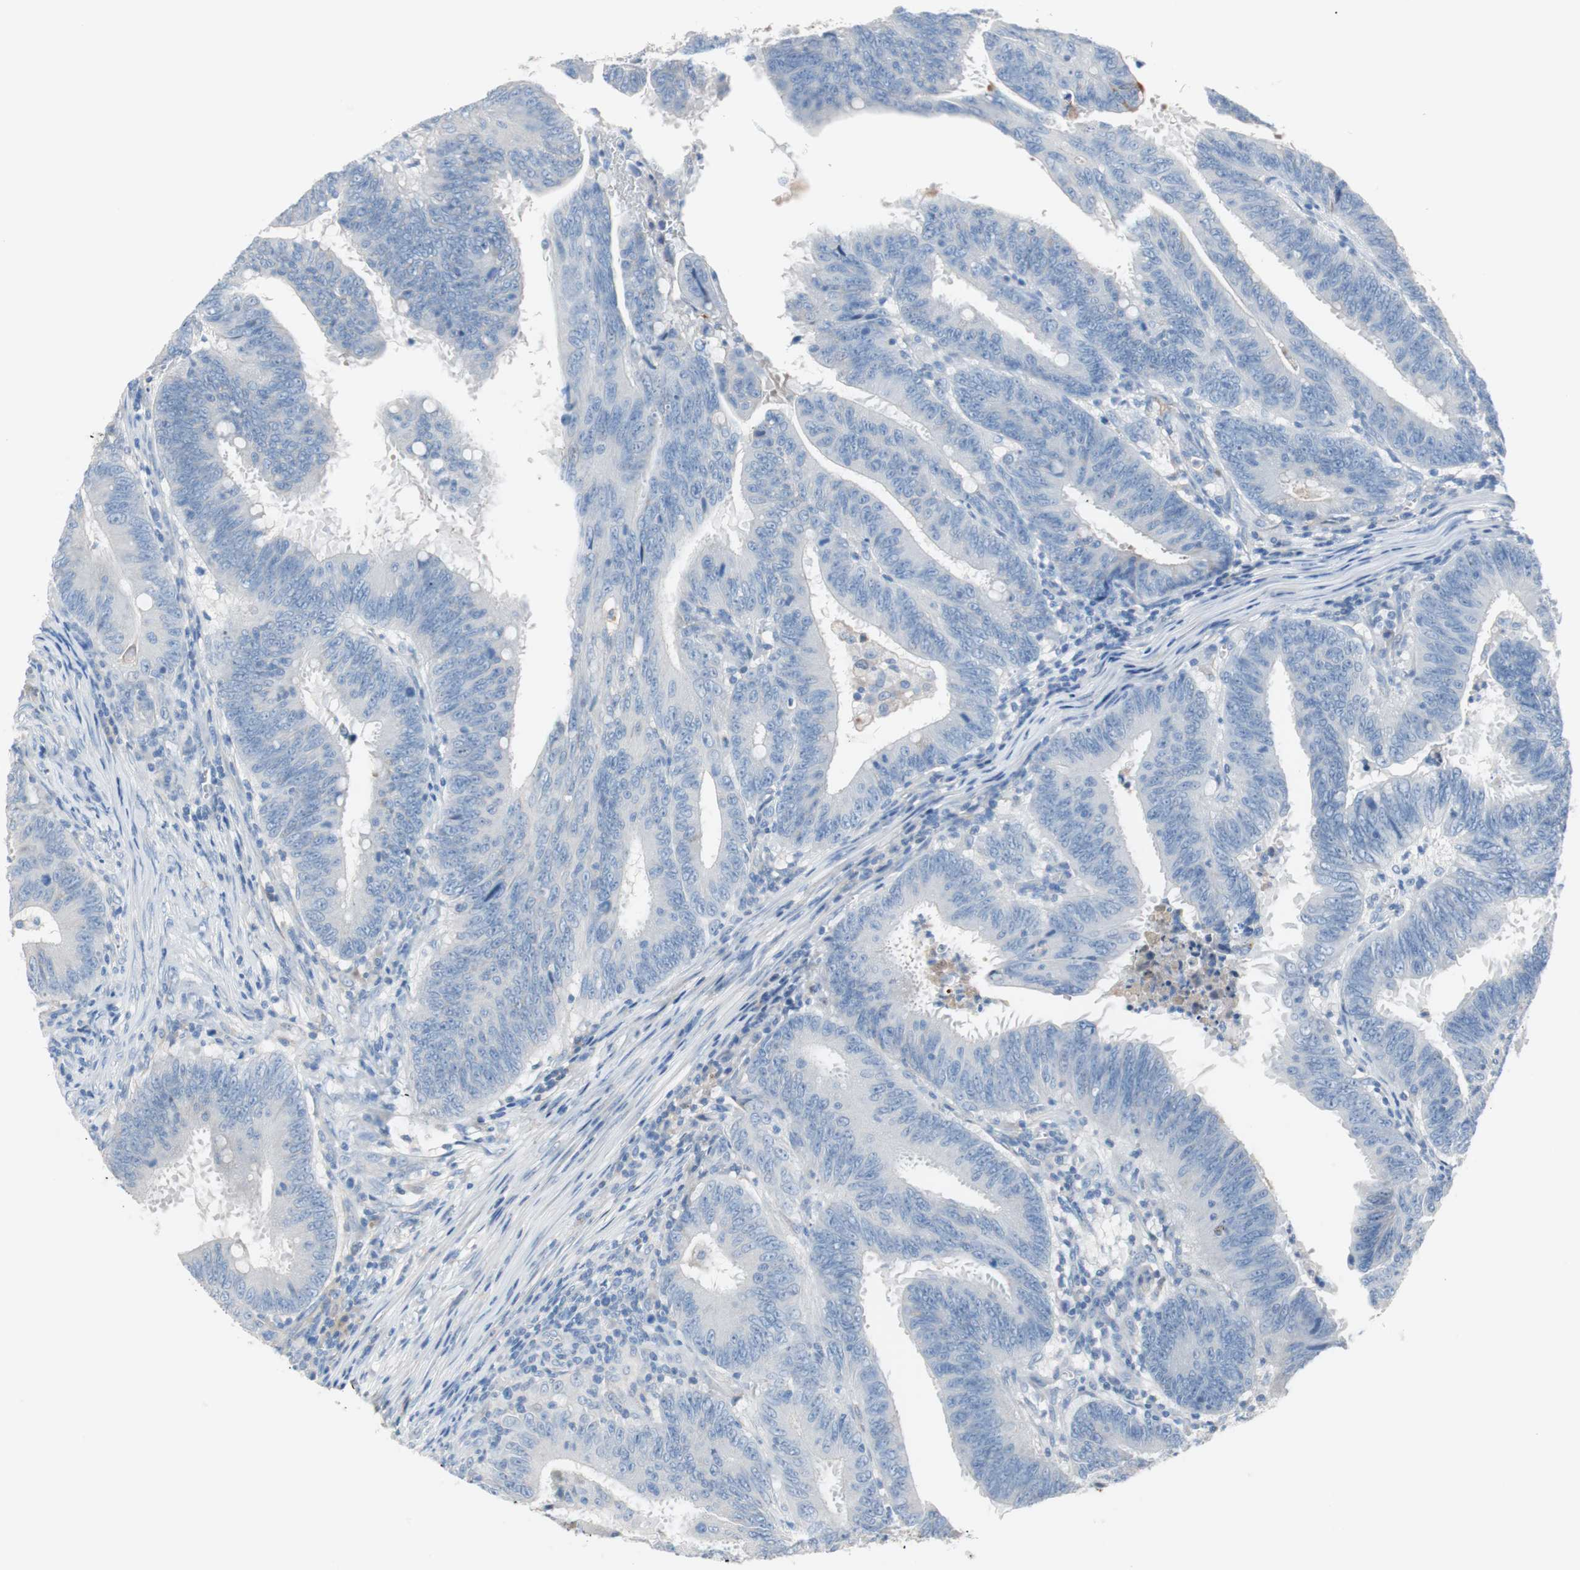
{"staining": {"intensity": "negative", "quantity": "none", "location": "none"}, "tissue": "colorectal cancer", "cell_type": "Tumor cells", "image_type": "cancer", "snomed": [{"axis": "morphology", "description": "Adenocarcinoma, NOS"}, {"axis": "topography", "description": "Colon"}], "caption": "DAB (3,3'-diaminobenzidine) immunohistochemical staining of colorectal cancer (adenocarcinoma) demonstrates no significant expression in tumor cells. Brightfield microscopy of IHC stained with DAB (3,3'-diaminobenzidine) (brown) and hematoxylin (blue), captured at high magnification.", "gene": "RBP4", "patient": {"sex": "male", "age": 45}}